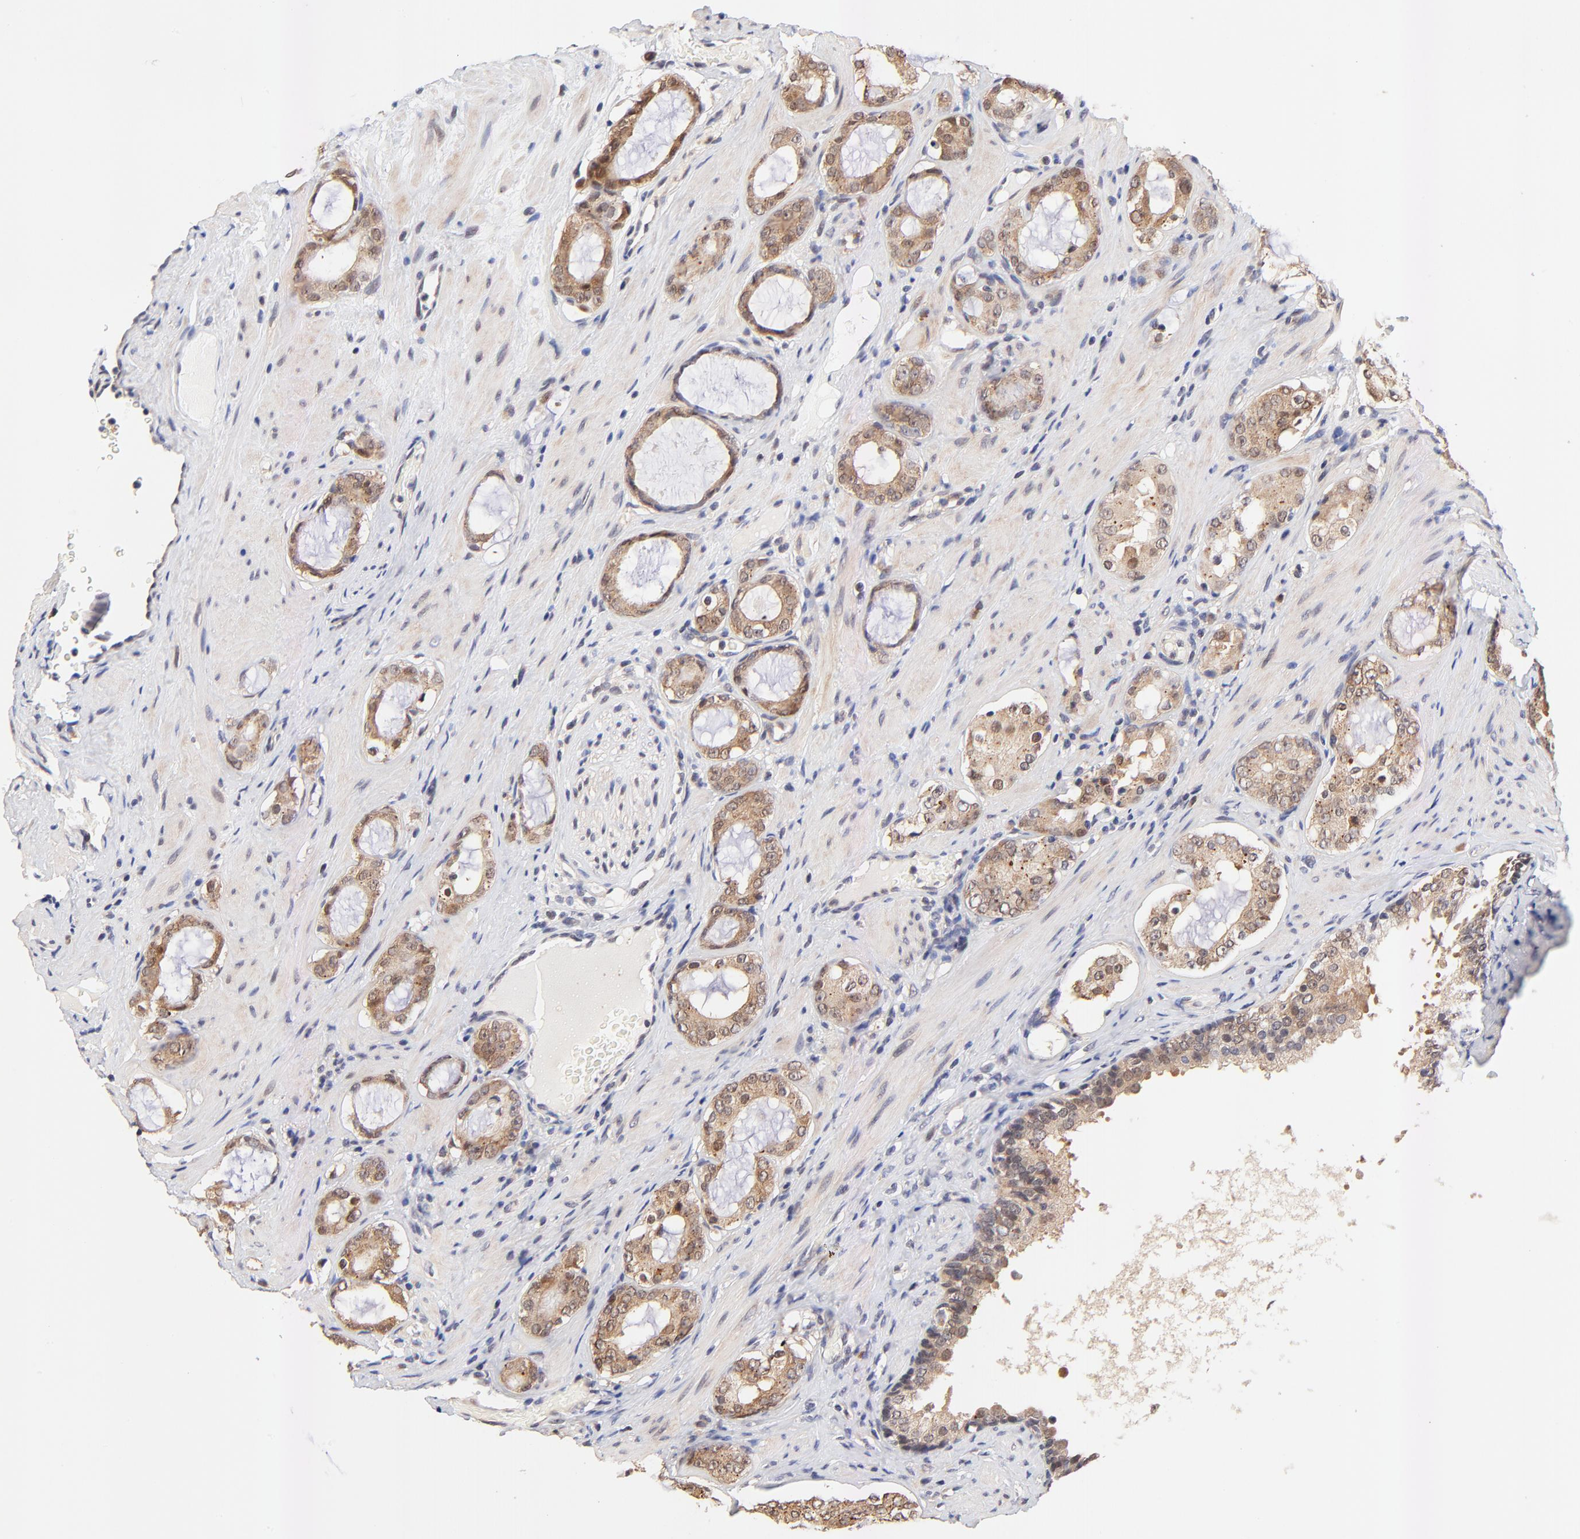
{"staining": {"intensity": "moderate", "quantity": ">75%", "location": "cytoplasmic/membranous,nuclear"}, "tissue": "prostate cancer", "cell_type": "Tumor cells", "image_type": "cancer", "snomed": [{"axis": "morphology", "description": "Adenocarcinoma, Medium grade"}, {"axis": "topography", "description": "Prostate"}], "caption": "An image of human prostate cancer (medium-grade adenocarcinoma) stained for a protein displays moderate cytoplasmic/membranous and nuclear brown staining in tumor cells.", "gene": "TXNL1", "patient": {"sex": "male", "age": 73}}